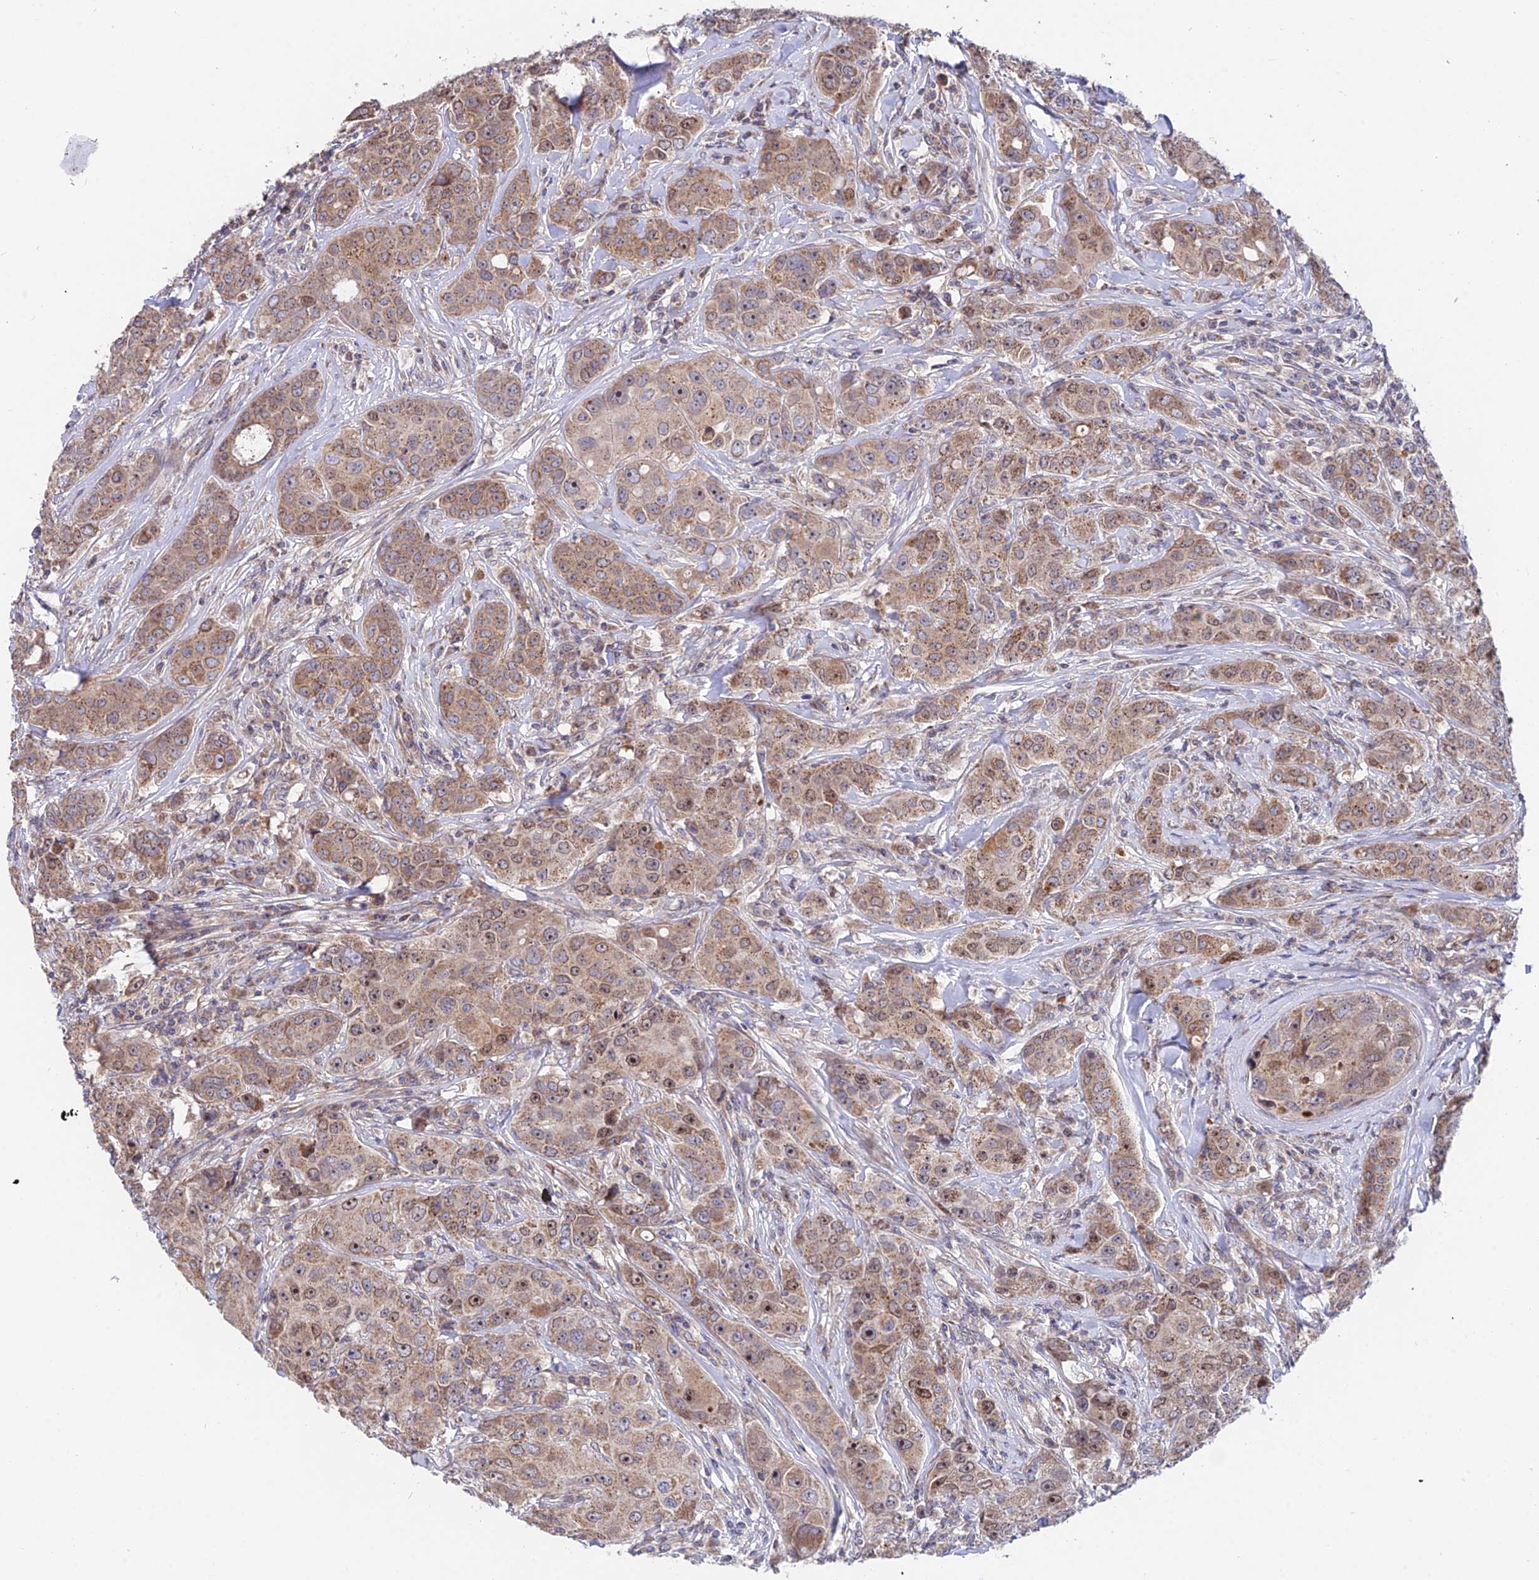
{"staining": {"intensity": "moderate", "quantity": ">75%", "location": "cytoplasmic/membranous,nuclear"}, "tissue": "breast cancer", "cell_type": "Tumor cells", "image_type": "cancer", "snomed": [{"axis": "morphology", "description": "Duct carcinoma"}, {"axis": "topography", "description": "Breast"}], "caption": "IHC (DAB (3,3'-diaminobenzidine)) staining of human breast cancer exhibits moderate cytoplasmic/membranous and nuclear protein positivity in about >75% of tumor cells.", "gene": "CDC37L1", "patient": {"sex": "female", "age": 43}}